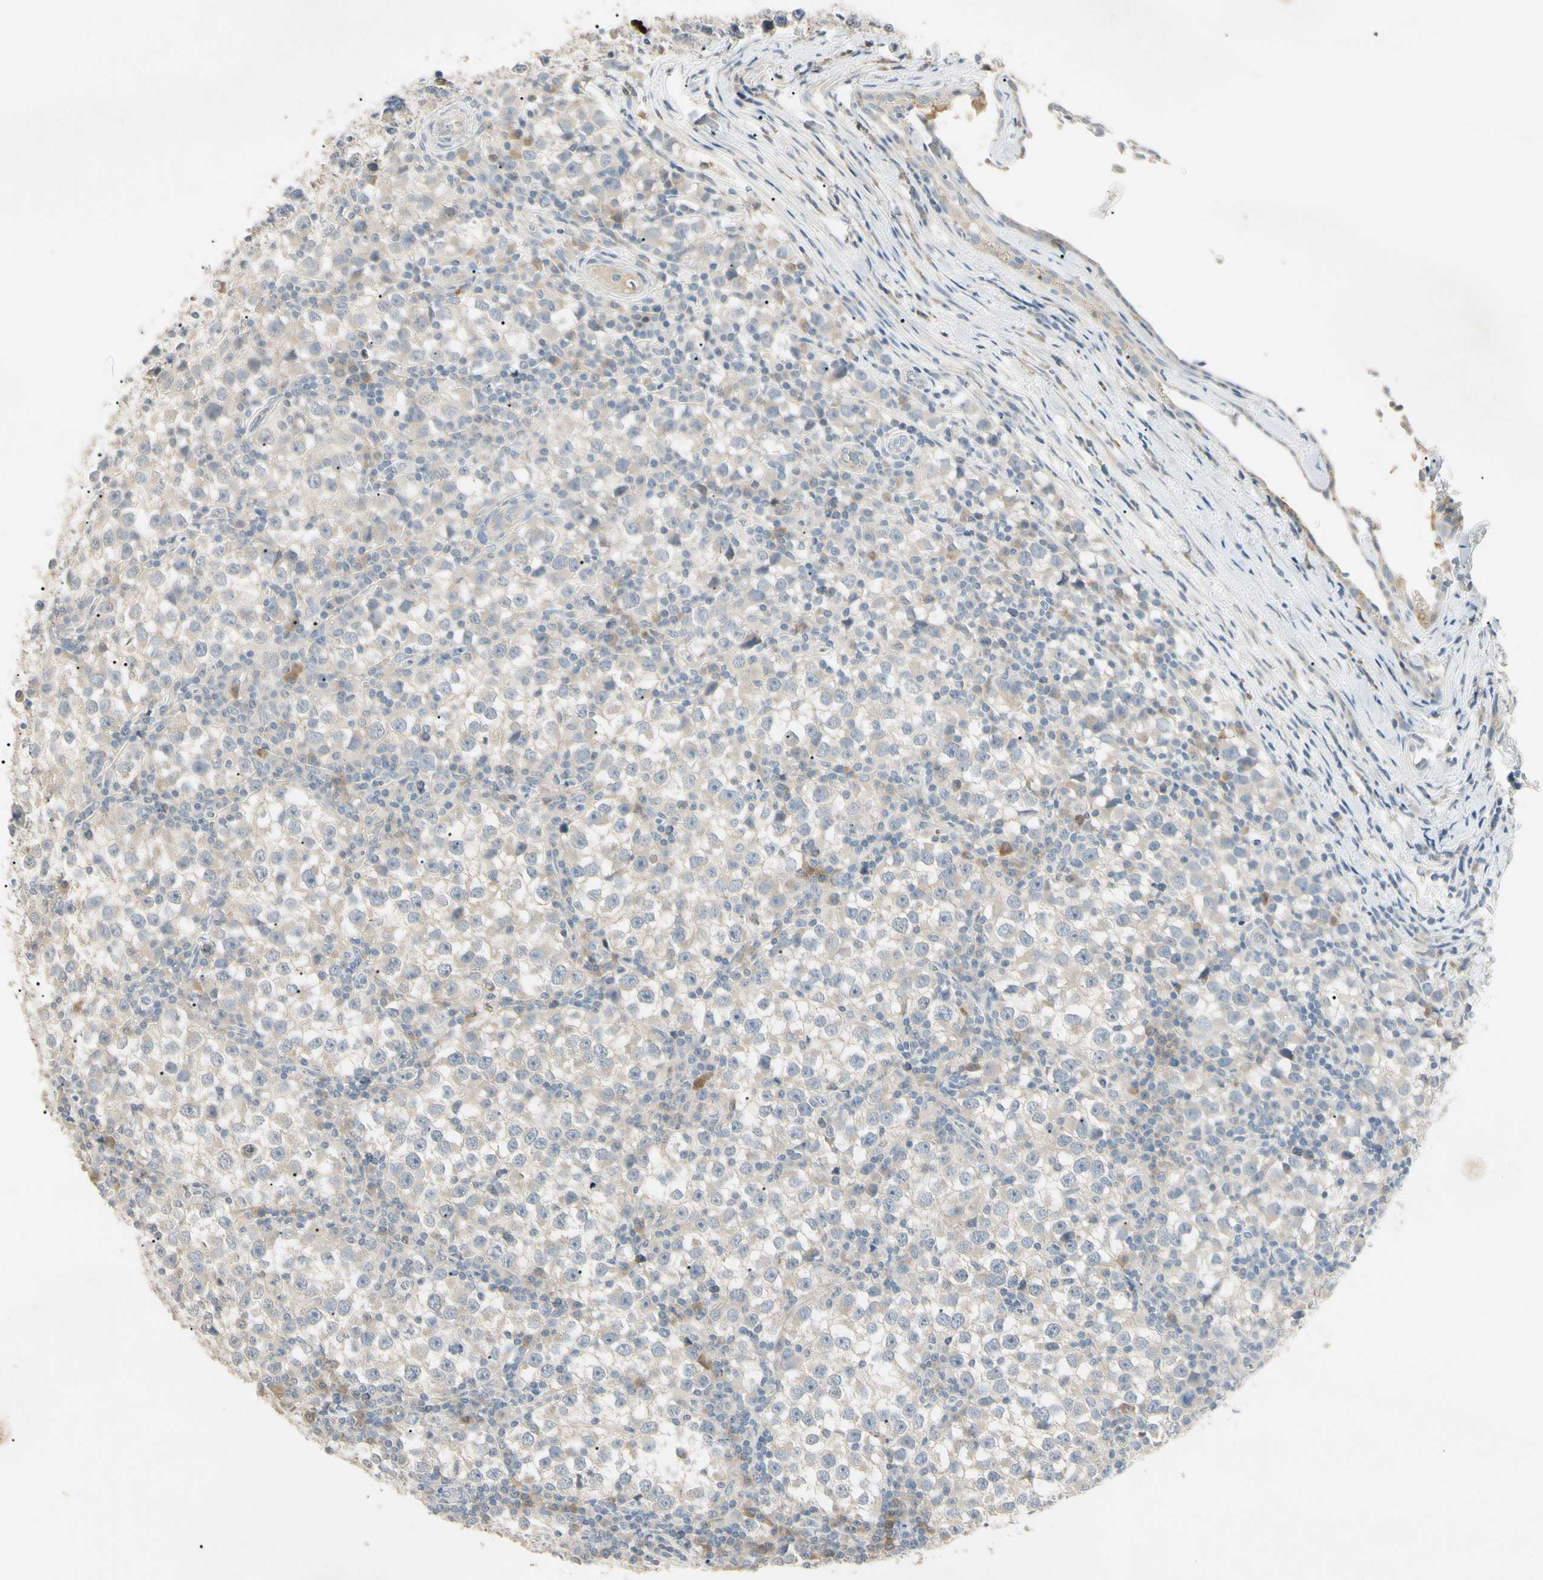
{"staining": {"intensity": "weak", "quantity": "25%-75%", "location": "cytoplasmic/membranous"}, "tissue": "testis cancer", "cell_type": "Tumor cells", "image_type": "cancer", "snomed": [{"axis": "morphology", "description": "Seminoma, NOS"}, {"axis": "topography", "description": "Testis"}], "caption": "Immunohistochemistry photomicrograph of seminoma (testis) stained for a protein (brown), which shows low levels of weak cytoplasmic/membranous positivity in approximately 25%-75% of tumor cells.", "gene": "PRSS21", "patient": {"sex": "male", "age": 65}}